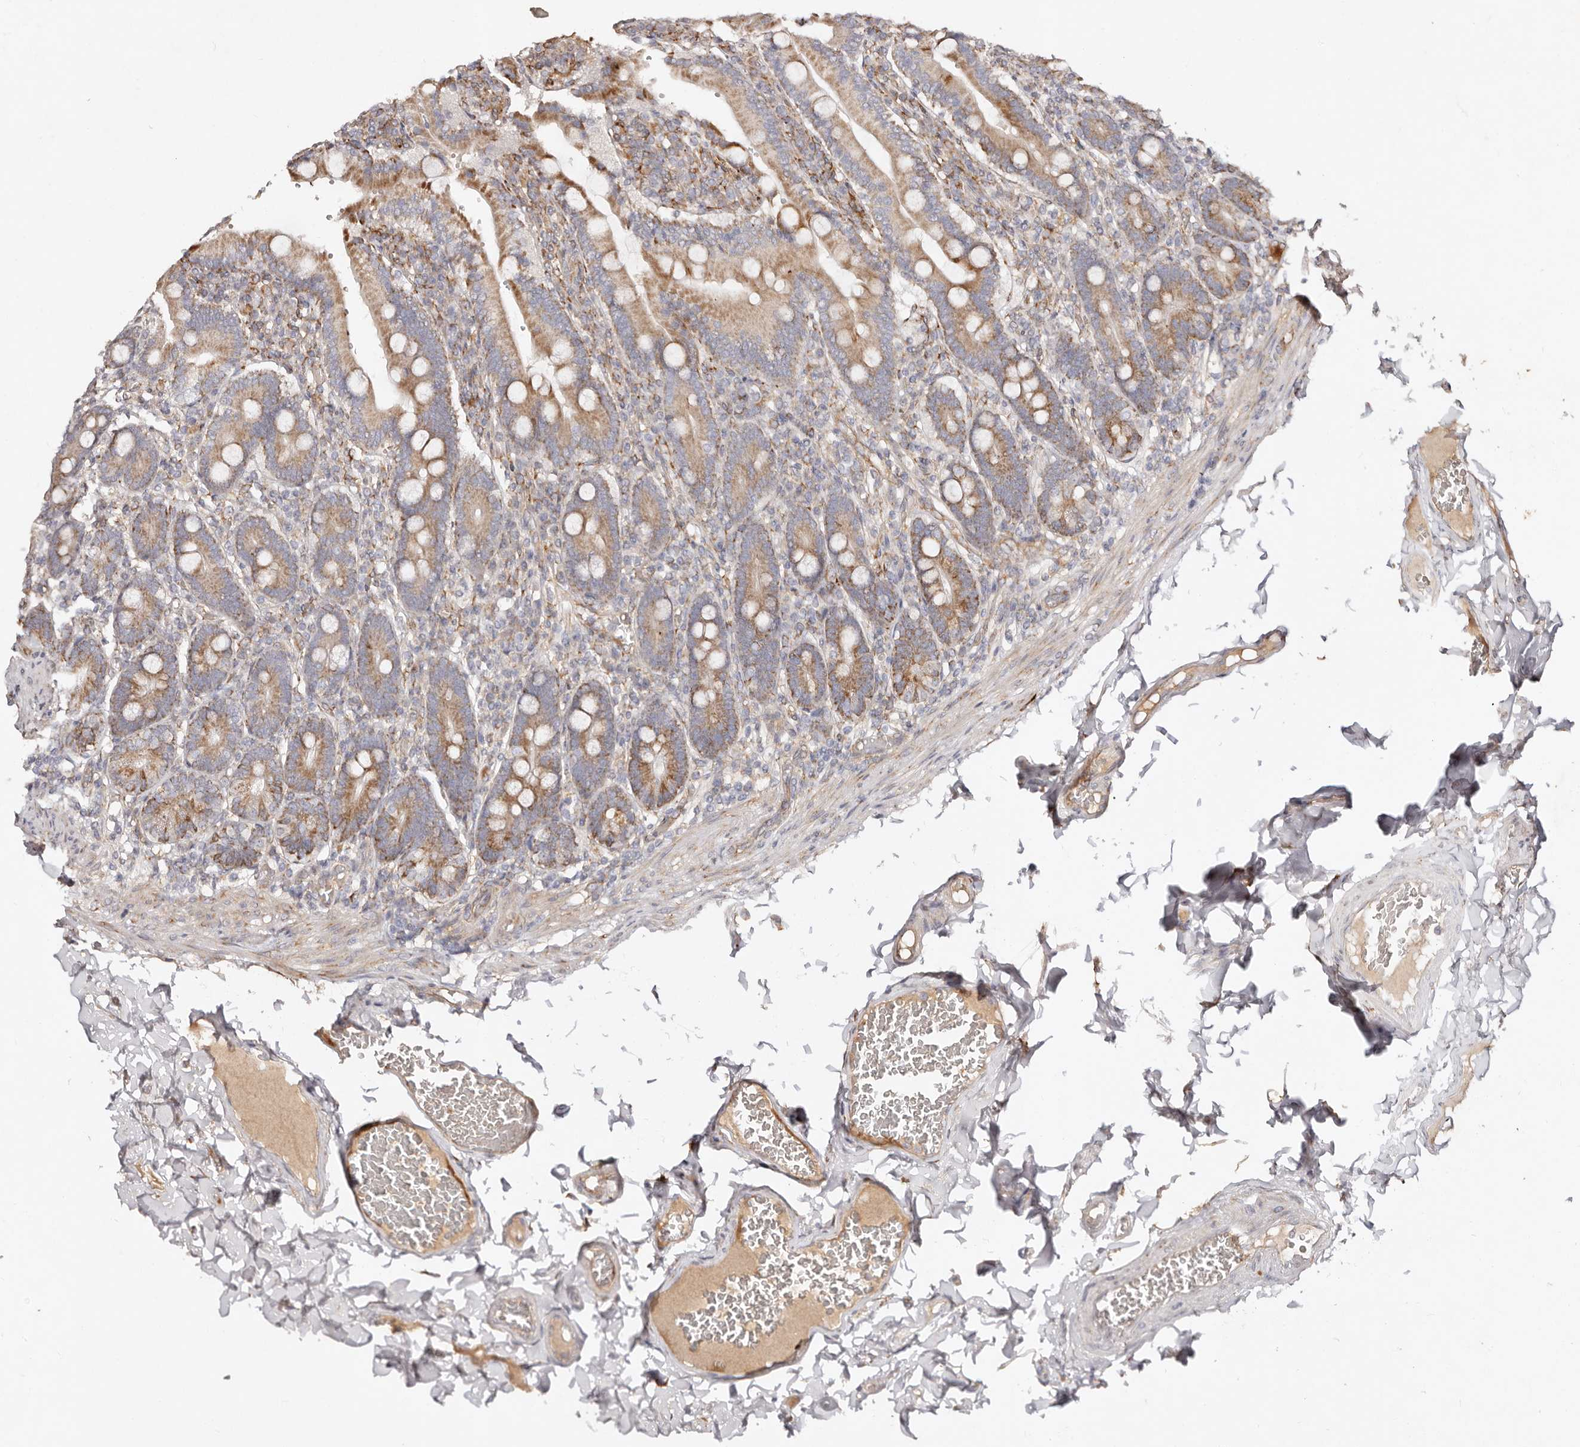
{"staining": {"intensity": "strong", "quantity": ">75%", "location": "cytoplasmic/membranous"}, "tissue": "duodenum", "cell_type": "Glandular cells", "image_type": "normal", "snomed": [{"axis": "morphology", "description": "Normal tissue, NOS"}, {"axis": "topography", "description": "Duodenum"}], "caption": "Unremarkable duodenum was stained to show a protein in brown. There is high levels of strong cytoplasmic/membranous staining in approximately >75% of glandular cells.", "gene": "SERPINH1", "patient": {"sex": "female", "age": 62}}